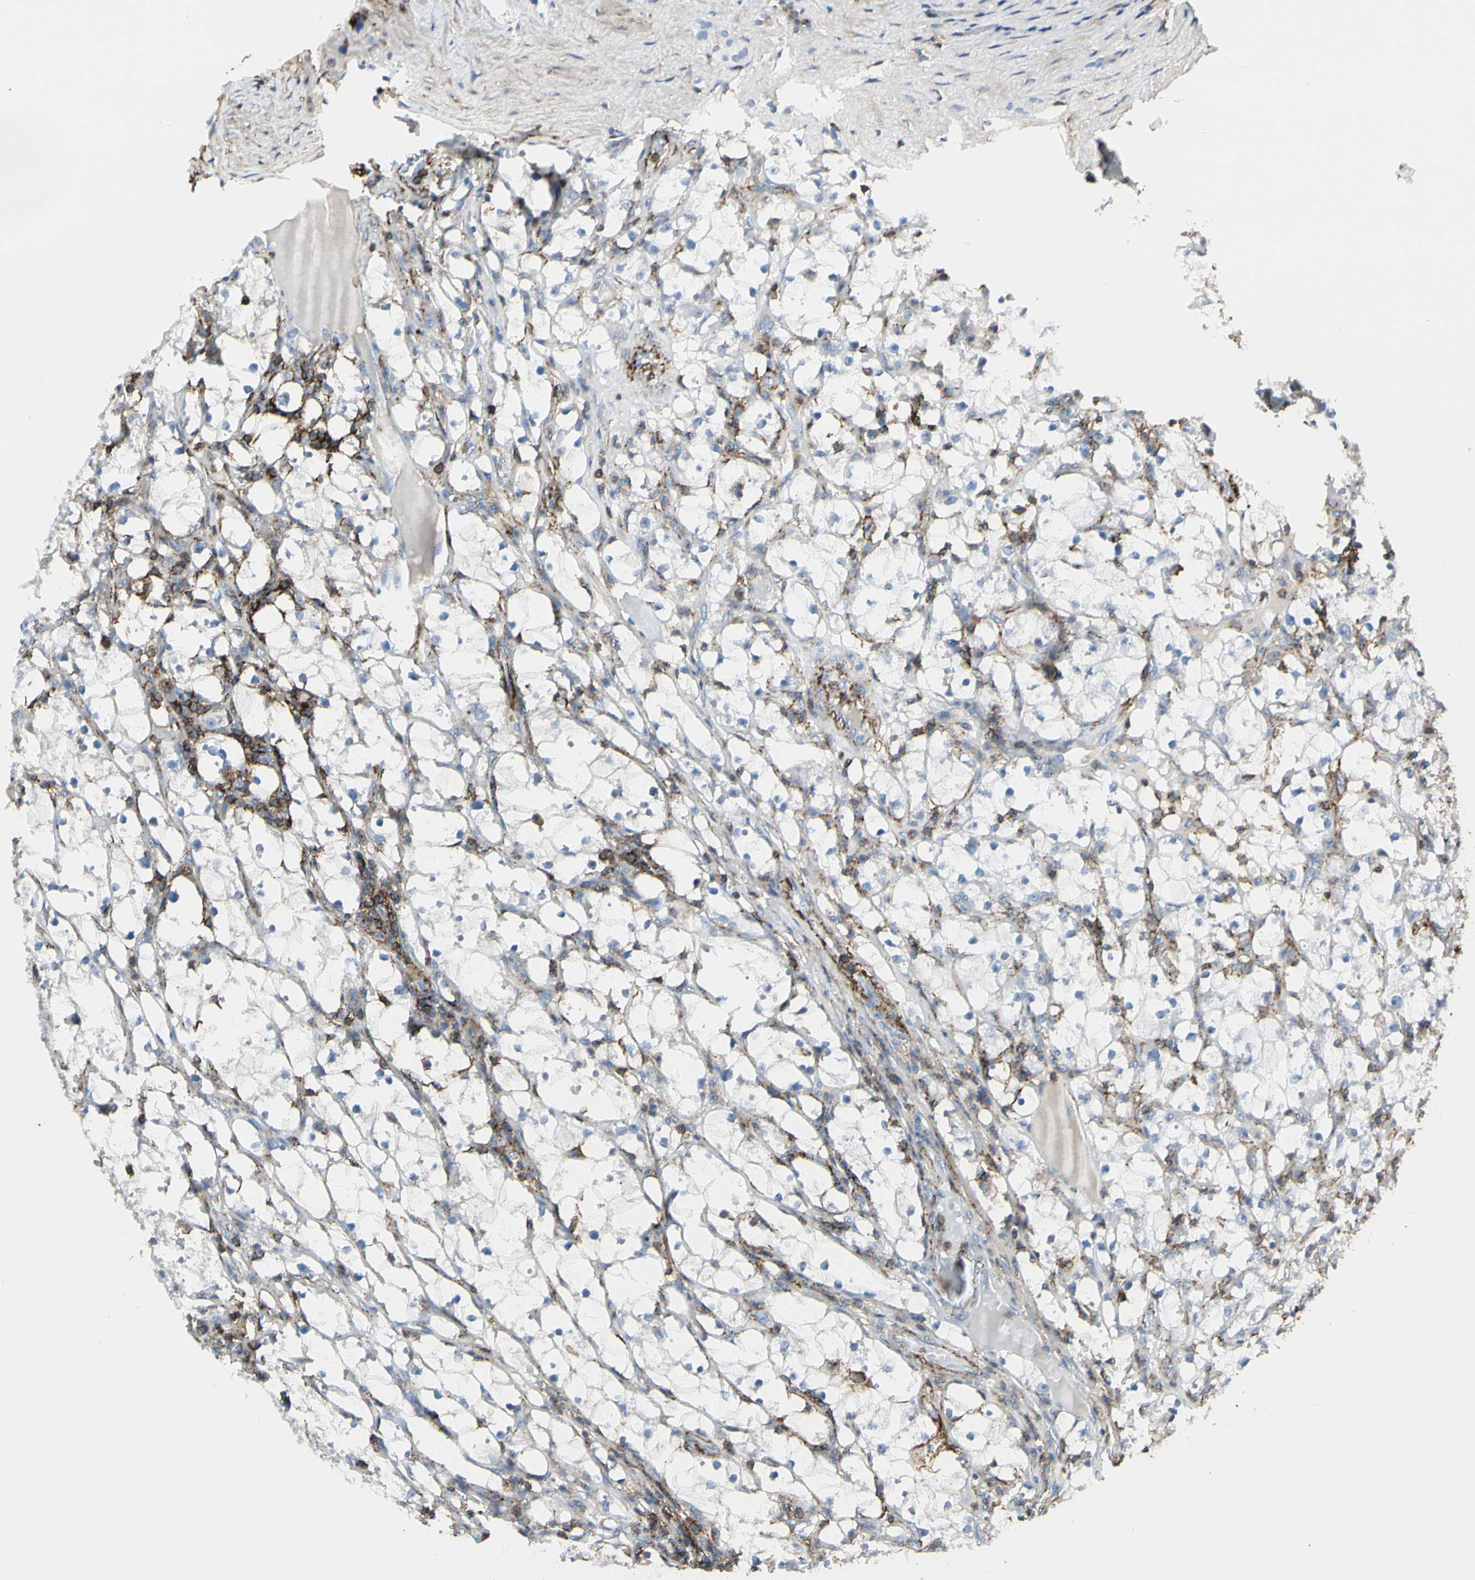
{"staining": {"intensity": "negative", "quantity": "none", "location": "none"}, "tissue": "renal cancer", "cell_type": "Tumor cells", "image_type": "cancer", "snomed": [{"axis": "morphology", "description": "Adenocarcinoma, NOS"}, {"axis": "topography", "description": "Kidney"}], "caption": "Immunohistochemical staining of renal cancer displays no significant expression in tumor cells.", "gene": "CLEC2B", "patient": {"sex": "male", "age": 56}}